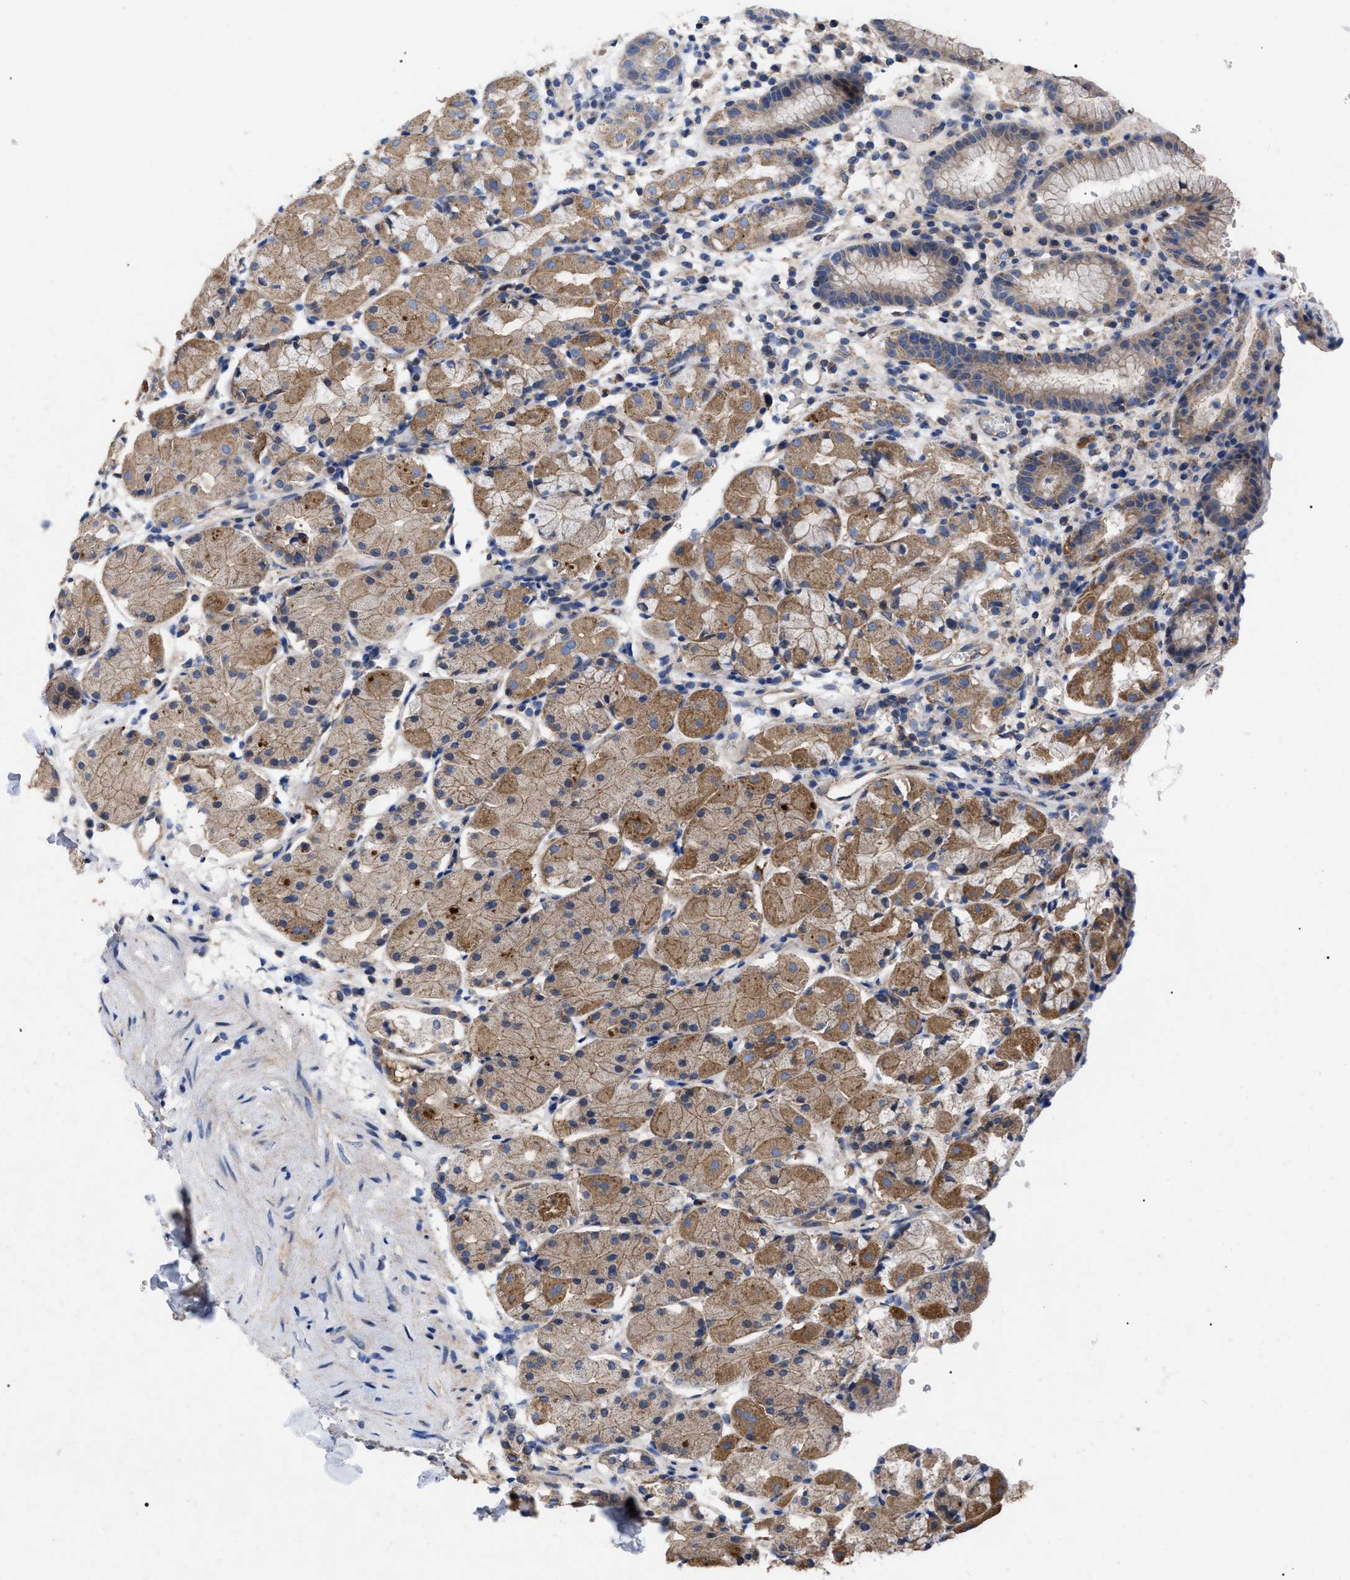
{"staining": {"intensity": "moderate", "quantity": ">75%", "location": "cytoplasmic/membranous"}, "tissue": "stomach", "cell_type": "Glandular cells", "image_type": "normal", "snomed": [{"axis": "morphology", "description": "Normal tissue, NOS"}, {"axis": "topography", "description": "Stomach"}, {"axis": "topography", "description": "Stomach, lower"}], "caption": "The micrograph exhibits immunohistochemical staining of normal stomach. There is moderate cytoplasmic/membranous staining is present in about >75% of glandular cells.", "gene": "FAM171A2", "patient": {"sex": "female", "age": 75}}